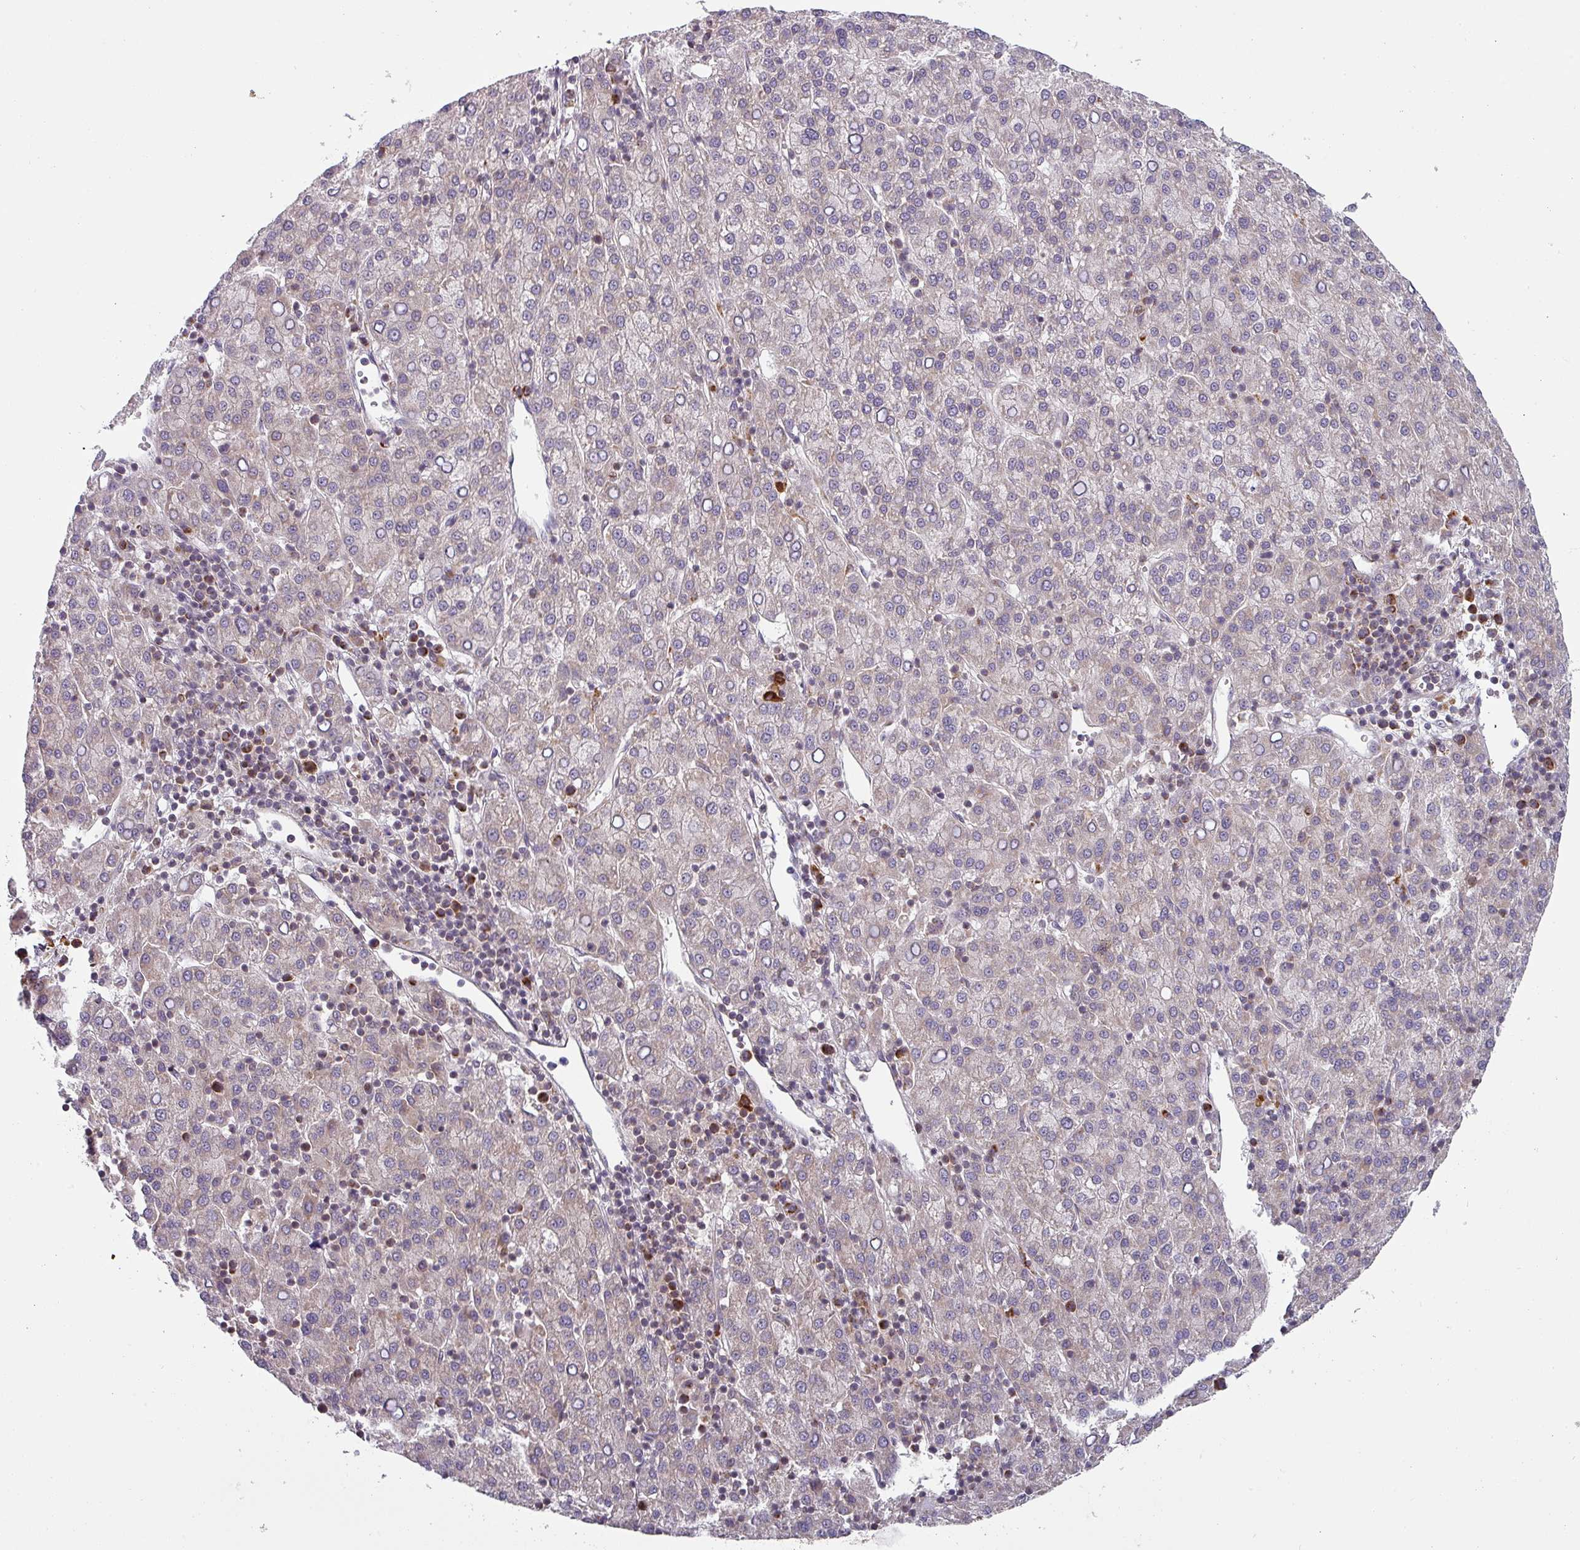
{"staining": {"intensity": "weak", "quantity": "25%-75%", "location": "cytoplasmic/membranous"}, "tissue": "liver cancer", "cell_type": "Tumor cells", "image_type": "cancer", "snomed": [{"axis": "morphology", "description": "Carcinoma, Hepatocellular, NOS"}, {"axis": "topography", "description": "Liver"}], "caption": "The immunohistochemical stain shows weak cytoplasmic/membranous expression in tumor cells of liver cancer tissue.", "gene": "MRPS16", "patient": {"sex": "female", "age": 58}}